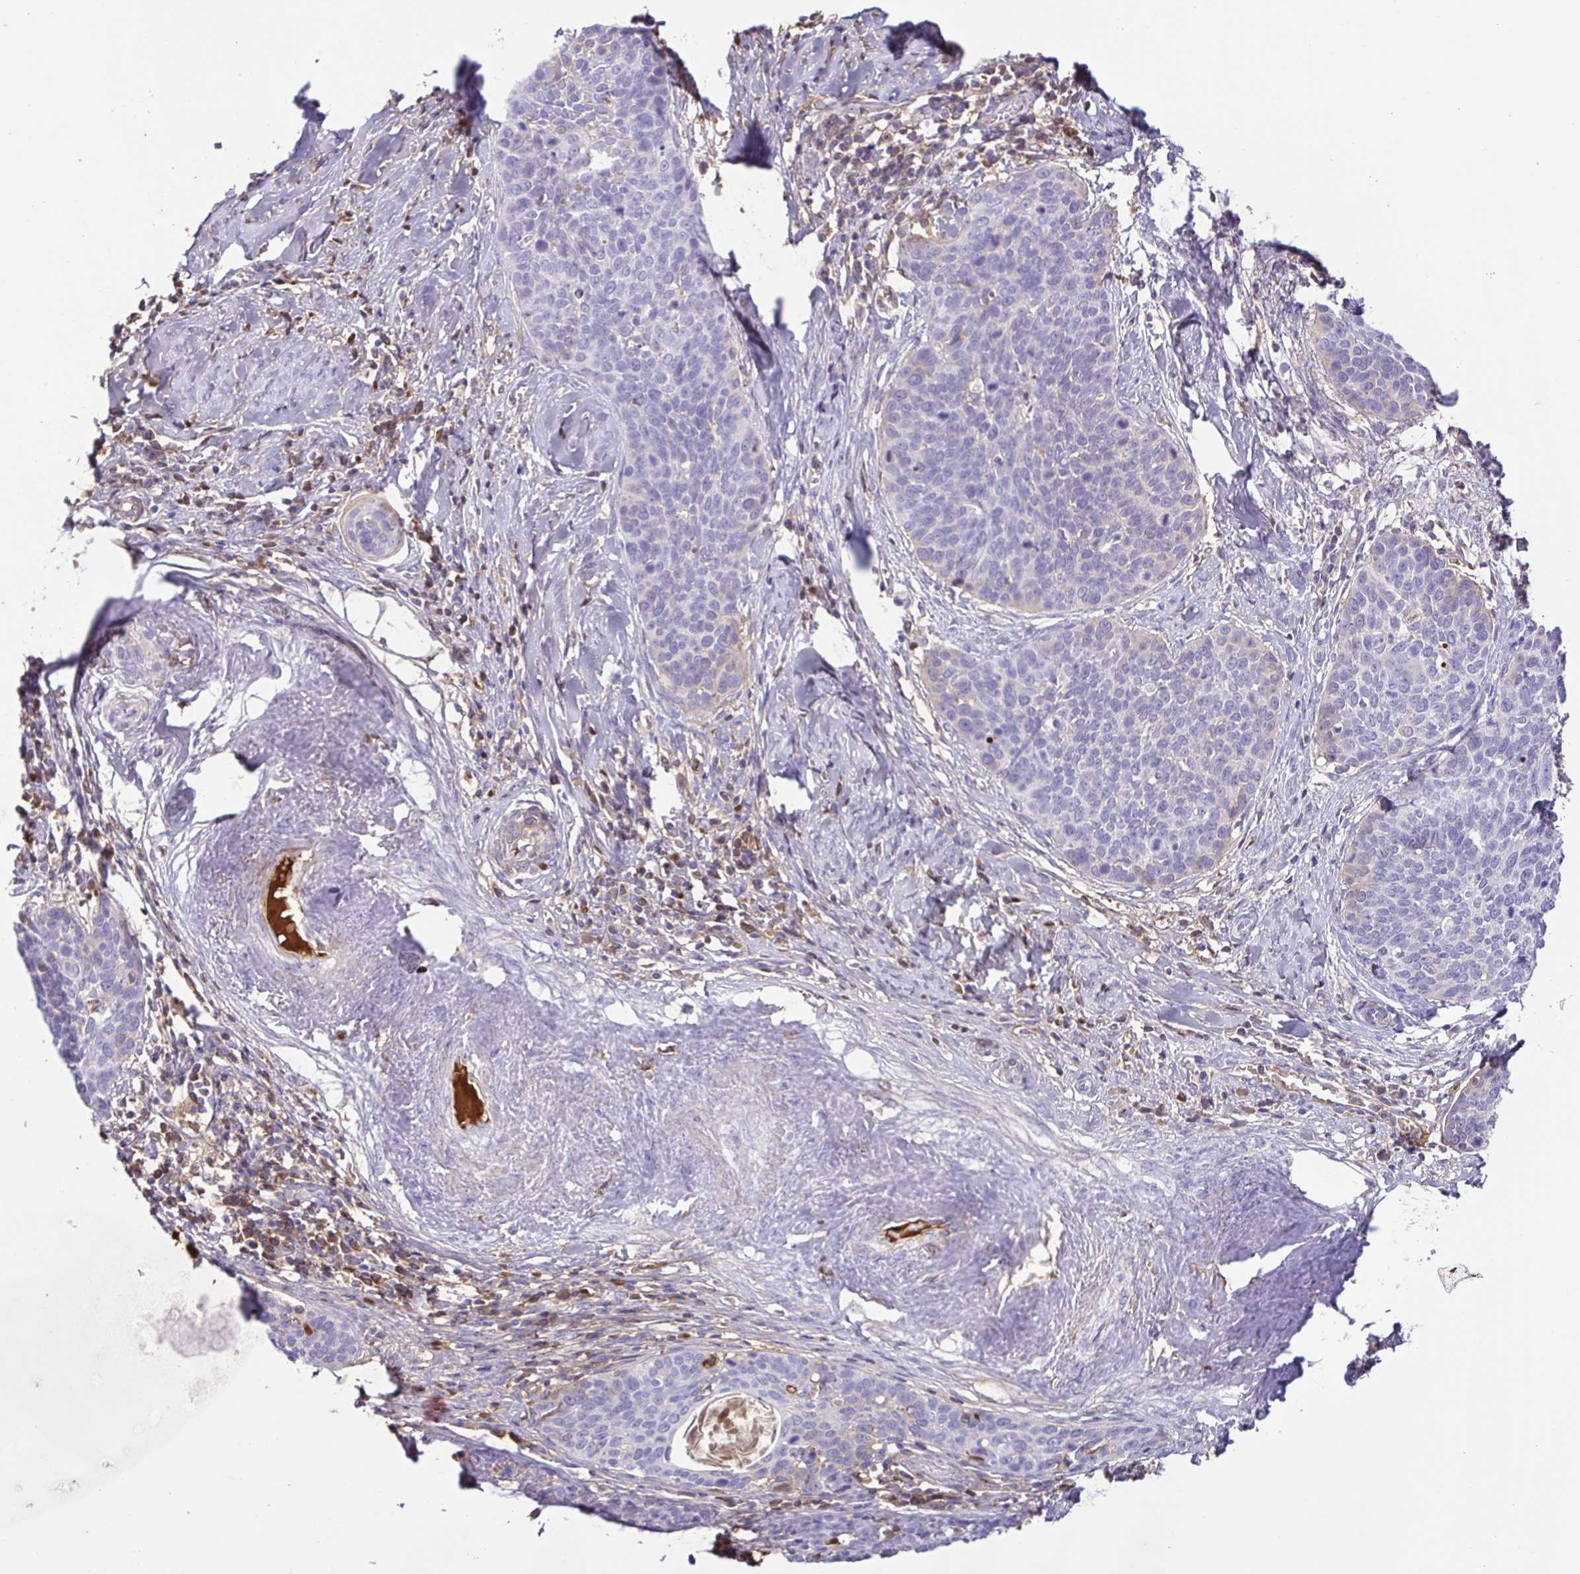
{"staining": {"intensity": "negative", "quantity": "none", "location": "none"}, "tissue": "cervical cancer", "cell_type": "Tumor cells", "image_type": "cancer", "snomed": [{"axis": "morphology", "description": "Squamous cell carcinoma, NOS"}, {"axis": "topography", "description": "Cervix"}], "caption": "DAB (3,3'-diaminobenzidine) immunohistochemical staining of cervical squamous cell carcinoma reveals no significant staining in tumor cells.", "gene": "IGFL1", "patient": {"sex": "female", "age": 69}}